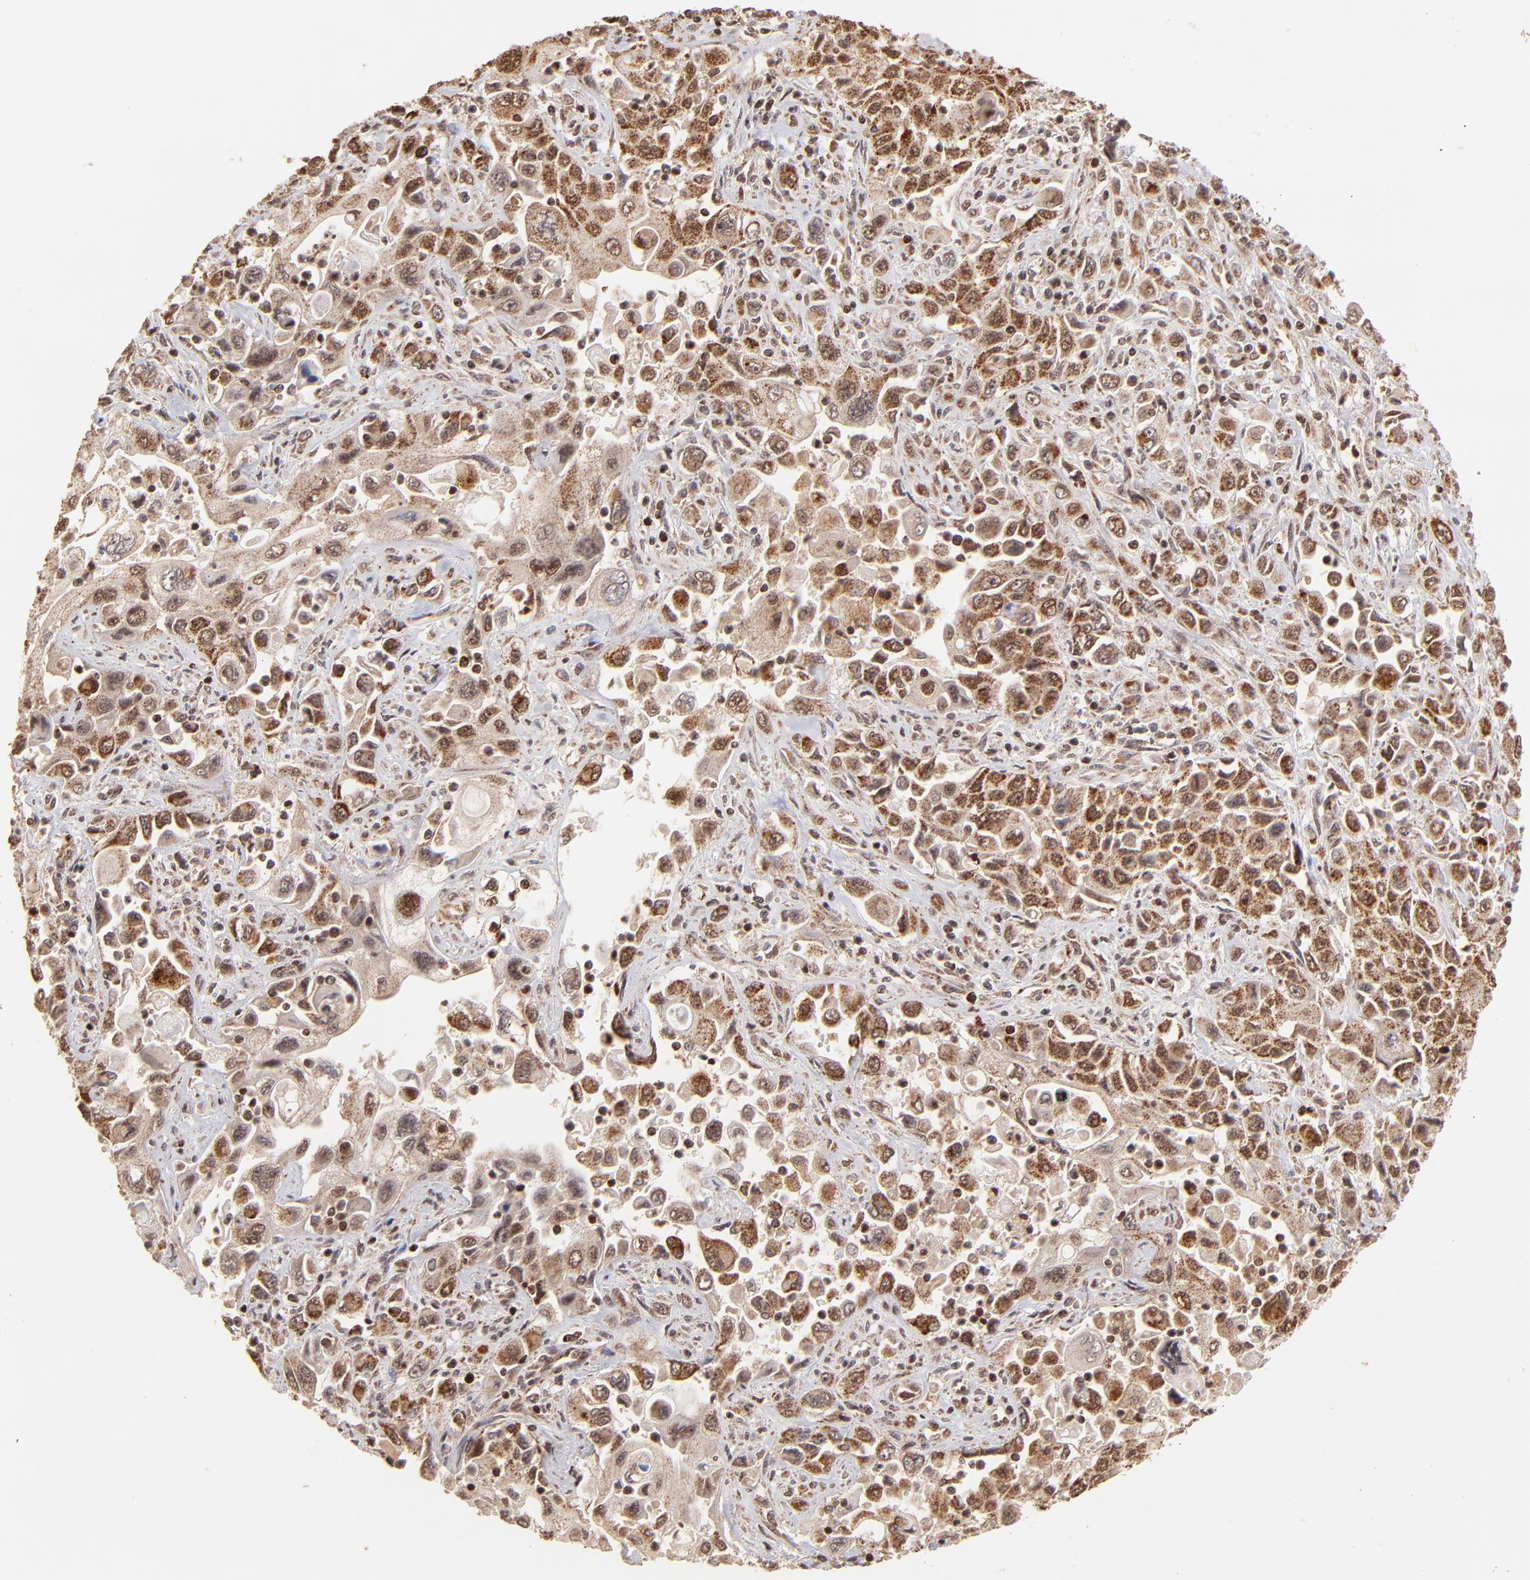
{"staining": {"intensity": "strong", "quantity": ">75%", "location": "cytoplasmic/membranous"}, "tissue": "pancreatic cancer", "cell_type": "Tumor cells", "image_type": "cancer", "snomed": [{"axis": "morphology", "description": "Adenocarcinoma, NOS"}, {"axis": "topography", "description": "Pancreas"}], "caption": "An immunohistochemistry image of neoplastic tissue is shown. Protein staining in brown highlights strong cytoplasmic/membranous positivity in pancreatic cancer (adenocarcinoma) within tumor cells.", "gene": "MED15", "patient": {"sex": "male", "age": 70}}